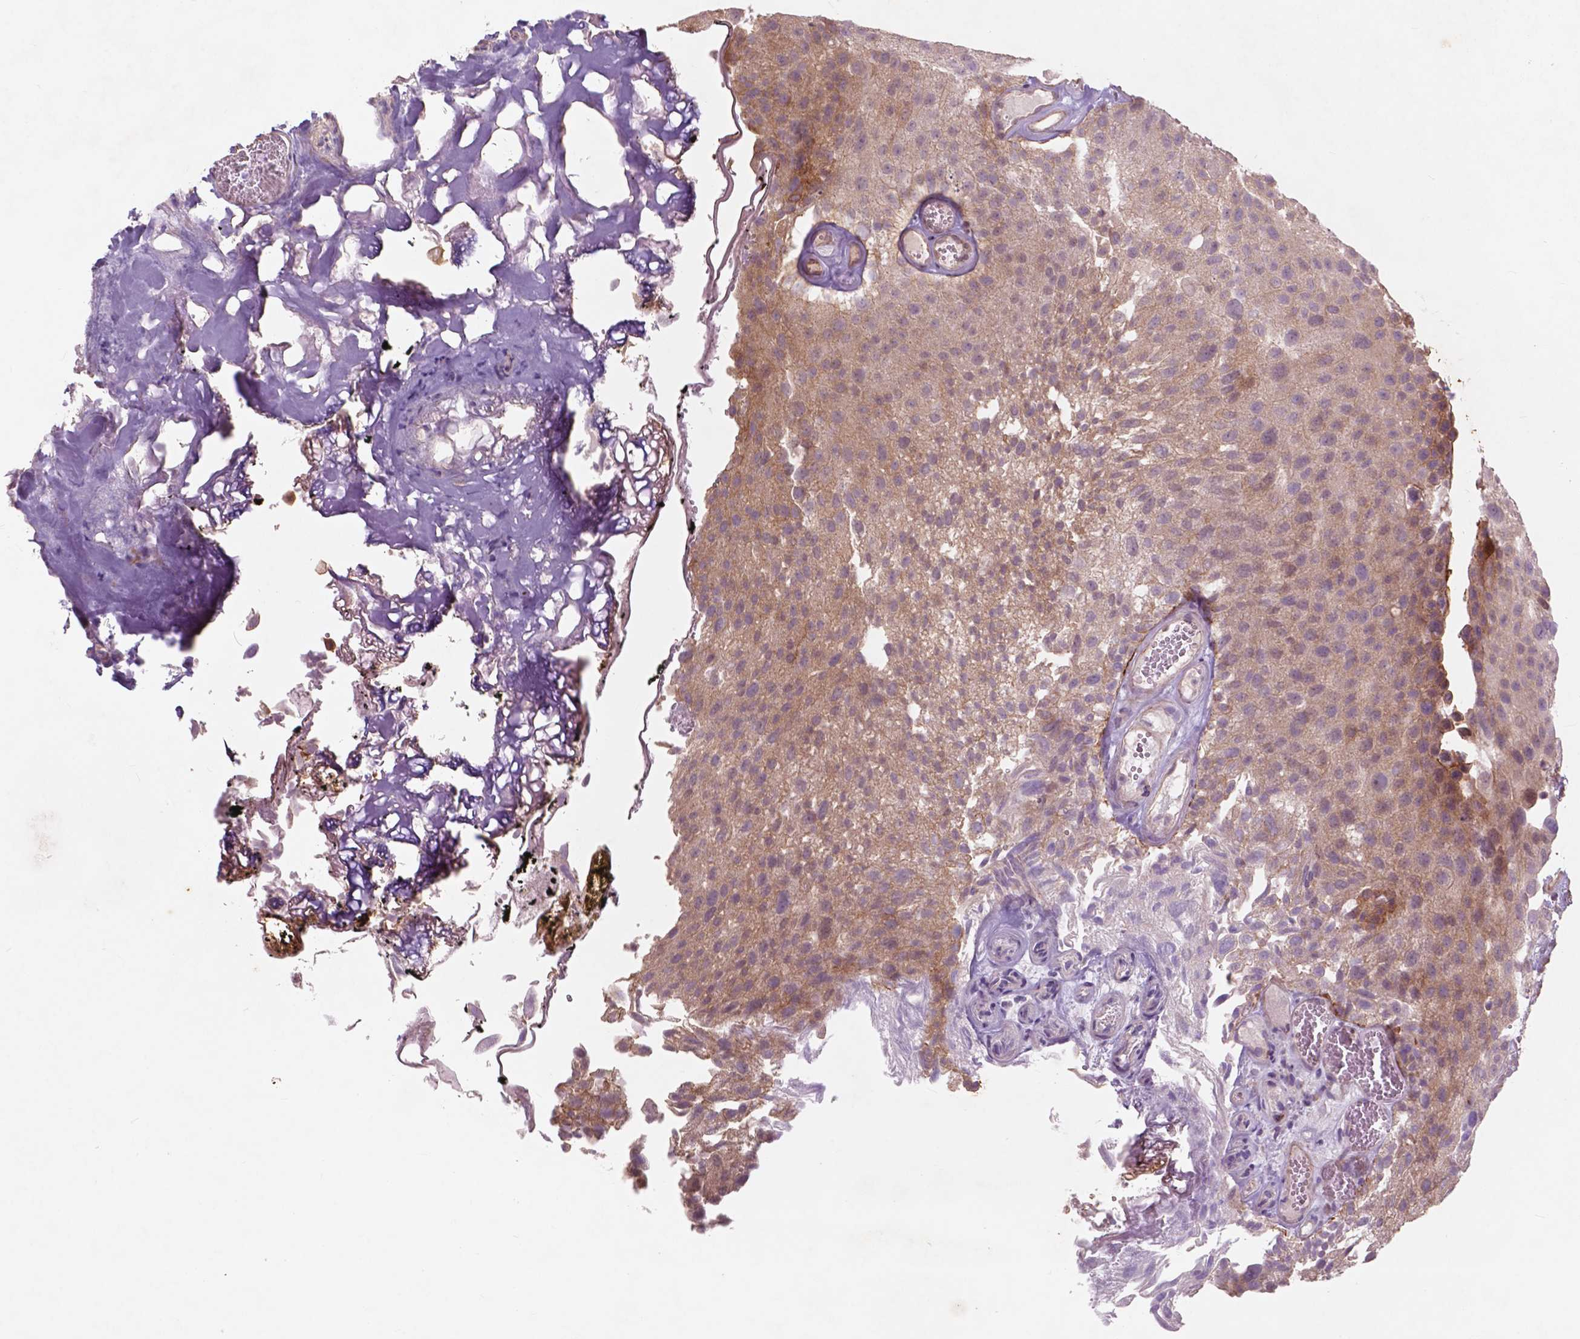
{"staining": {"intensity": "weak", "quantity": "<25%", "location": "cytoplasmic/membranous"}, "tissue": "urothelial cancer", "cell_type": "Tumor cells", "image_type": "cancer", "snomed": [{"axis": "morphology", "description": "Urothelial carcinoma, Low grade"}, {"axis": "topography", "description": "Urinary bladder"}], "caption": "This is an immunohistochemistry image of human urothelial cancer. There is no positivity in tumor cells.", "gene": "RFPL4B", "patient": {"sex": "male", "age": 72}}